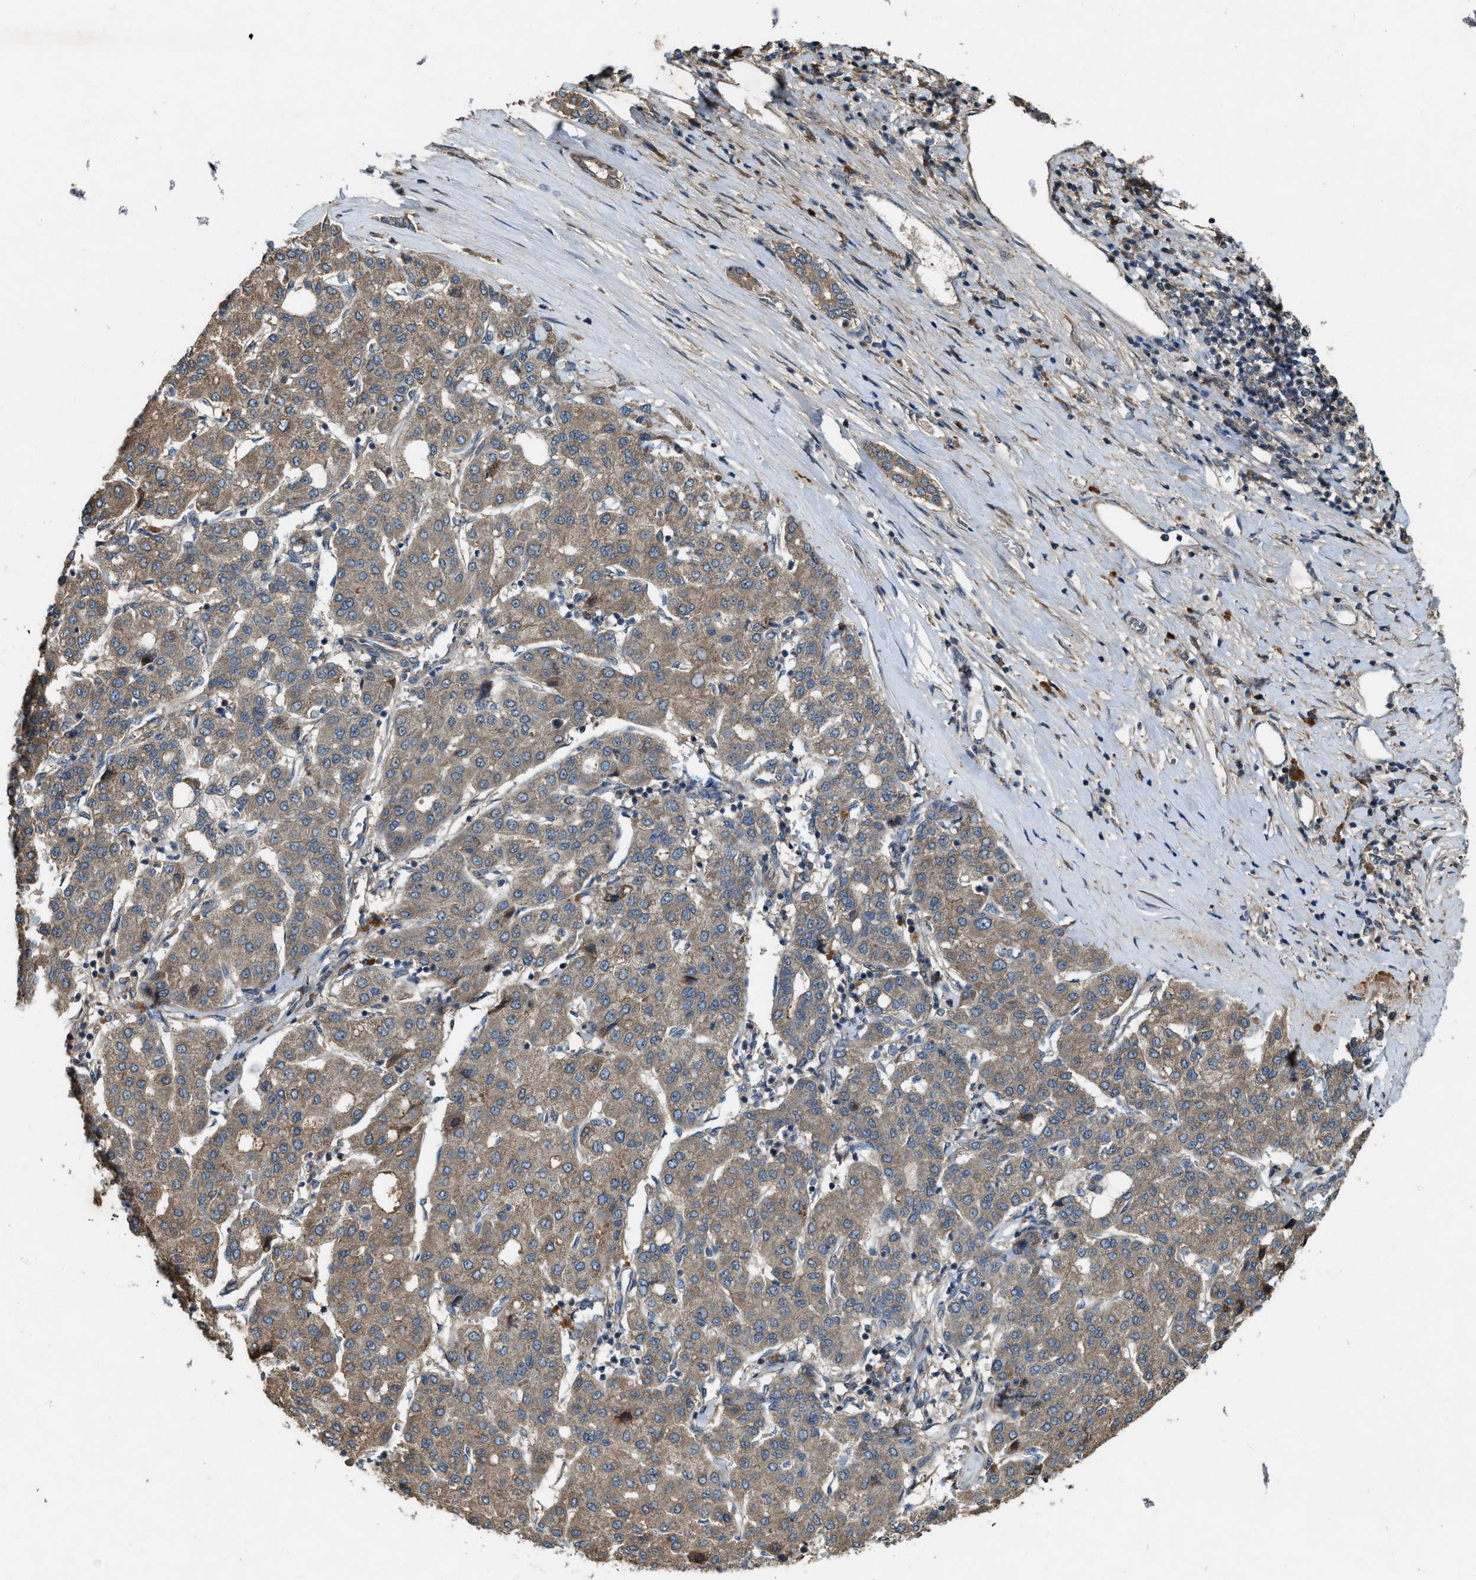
{"staining": {"intensity": "moderate", "quantity": ">75%", "location": "cytoplasmic/membranous"}, "tissue": "liver cancer", "cell_type": "Tumor cells", "image_type": "cancer", "snomed": [{"axis": "morphology", "description": "Carcinoma, Hepatocellular, NOS"}, {"axis": "topography", "description": "Liver"}], "caption": "Brown immunohistochemical staining in human liver cancer (hepatocellular carcinoma) reveals moderate cytoplasmic/membranous expression in about >75% of tumor cells. Immunohistochemistry stains the protein in brown and the nuclei are stained blue.", "gene": "PDP2", "patient": {"sex": "male", "age": 65}}